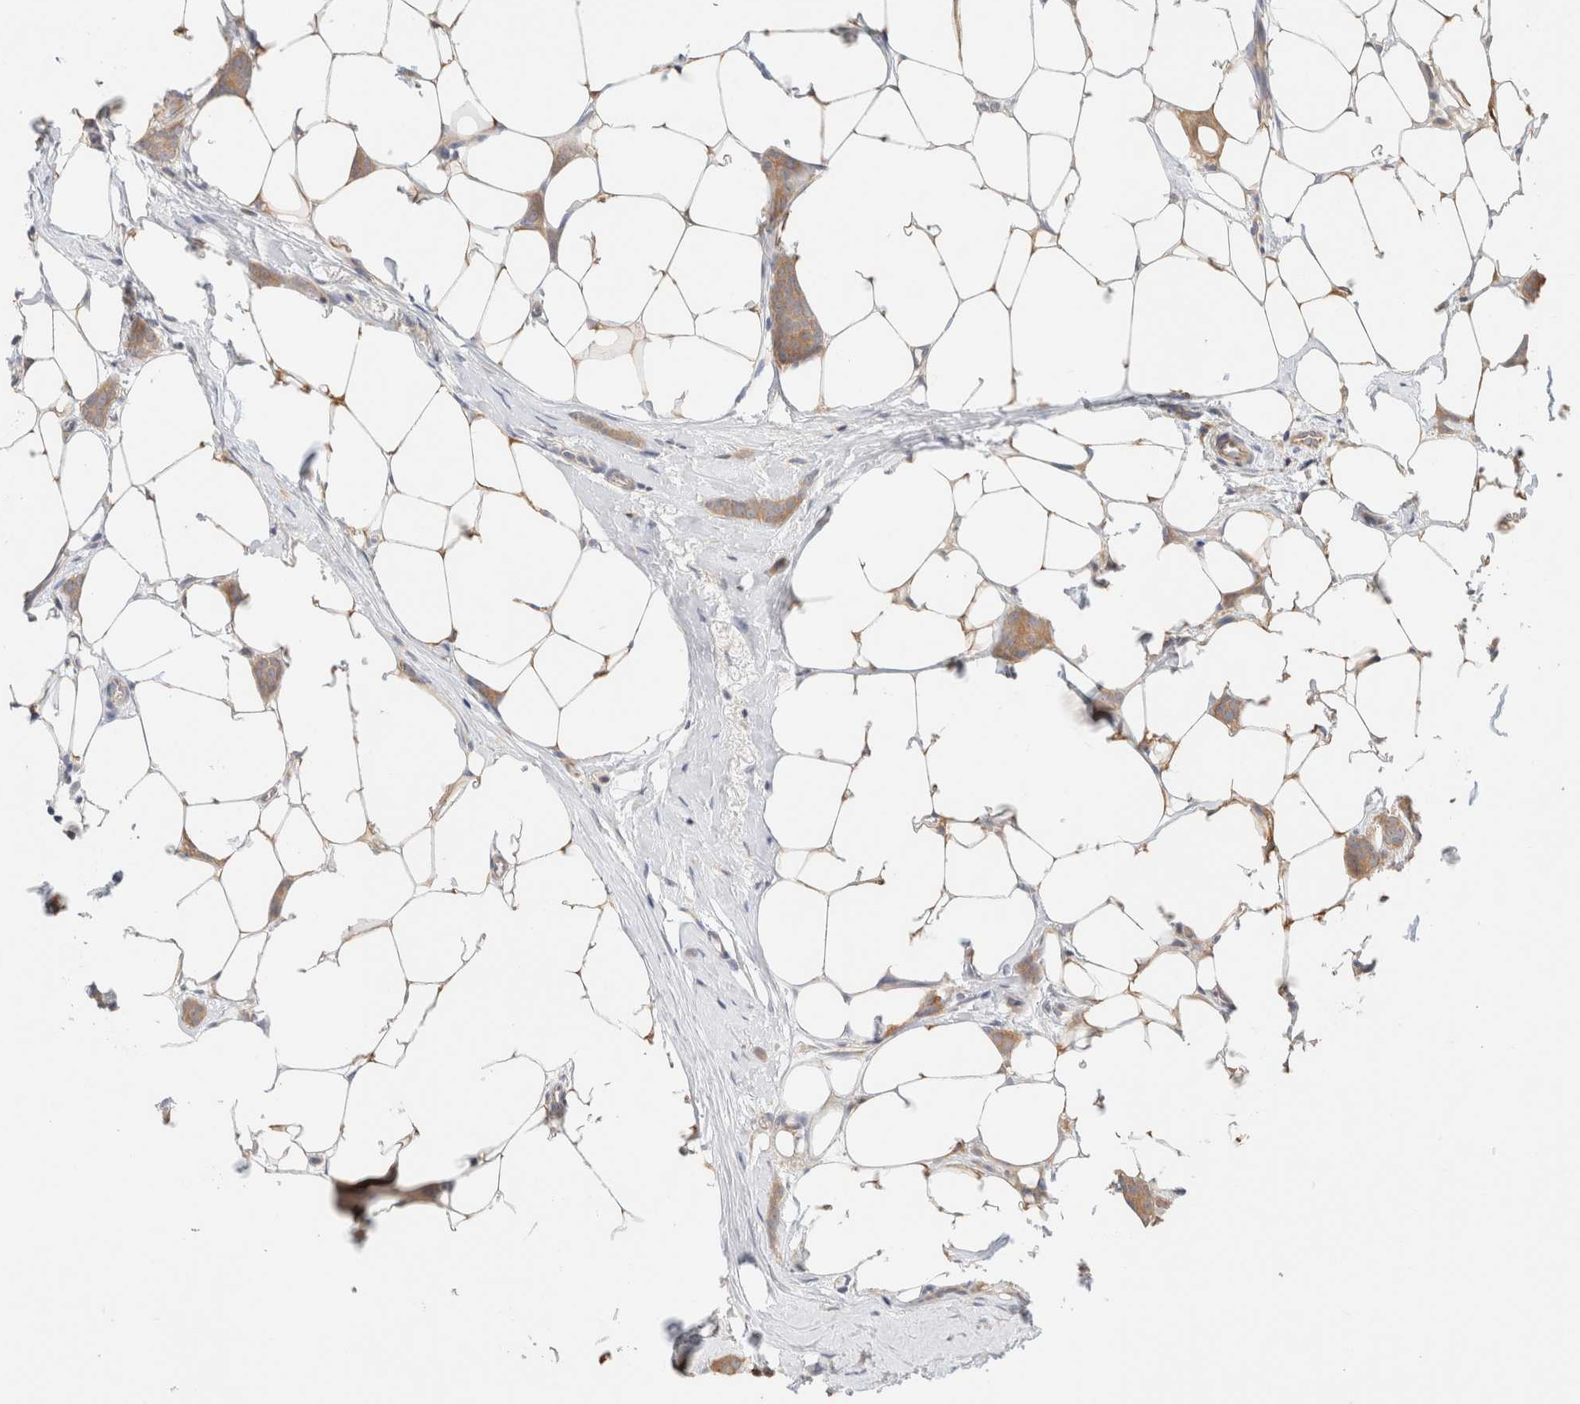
{"staining": {"intensity": "weak", "quantity": ">75%", "location": "cytoplasmic/membranous"}, "tissue": "breast cancer", "cell_type": "Tumor cells", "image_type": "cancer", "snomed": [{"axis": "morphology", "description": "Lobular carcinoma"}, {"axis": "topography", "description": "Skin"}, {"axis": "topography", "description": "Breast"}], "caption": "This histopathology image demonstrates breast cancer stained with immunohistochemistry to label a protein in brown. The cytoplasmic/membranous of tumor cells show weak positivity for the protein. Nuclei are counter-stained blue.", "gene": "UNC13B", "patient": {"sex": "female", "age": 46}}